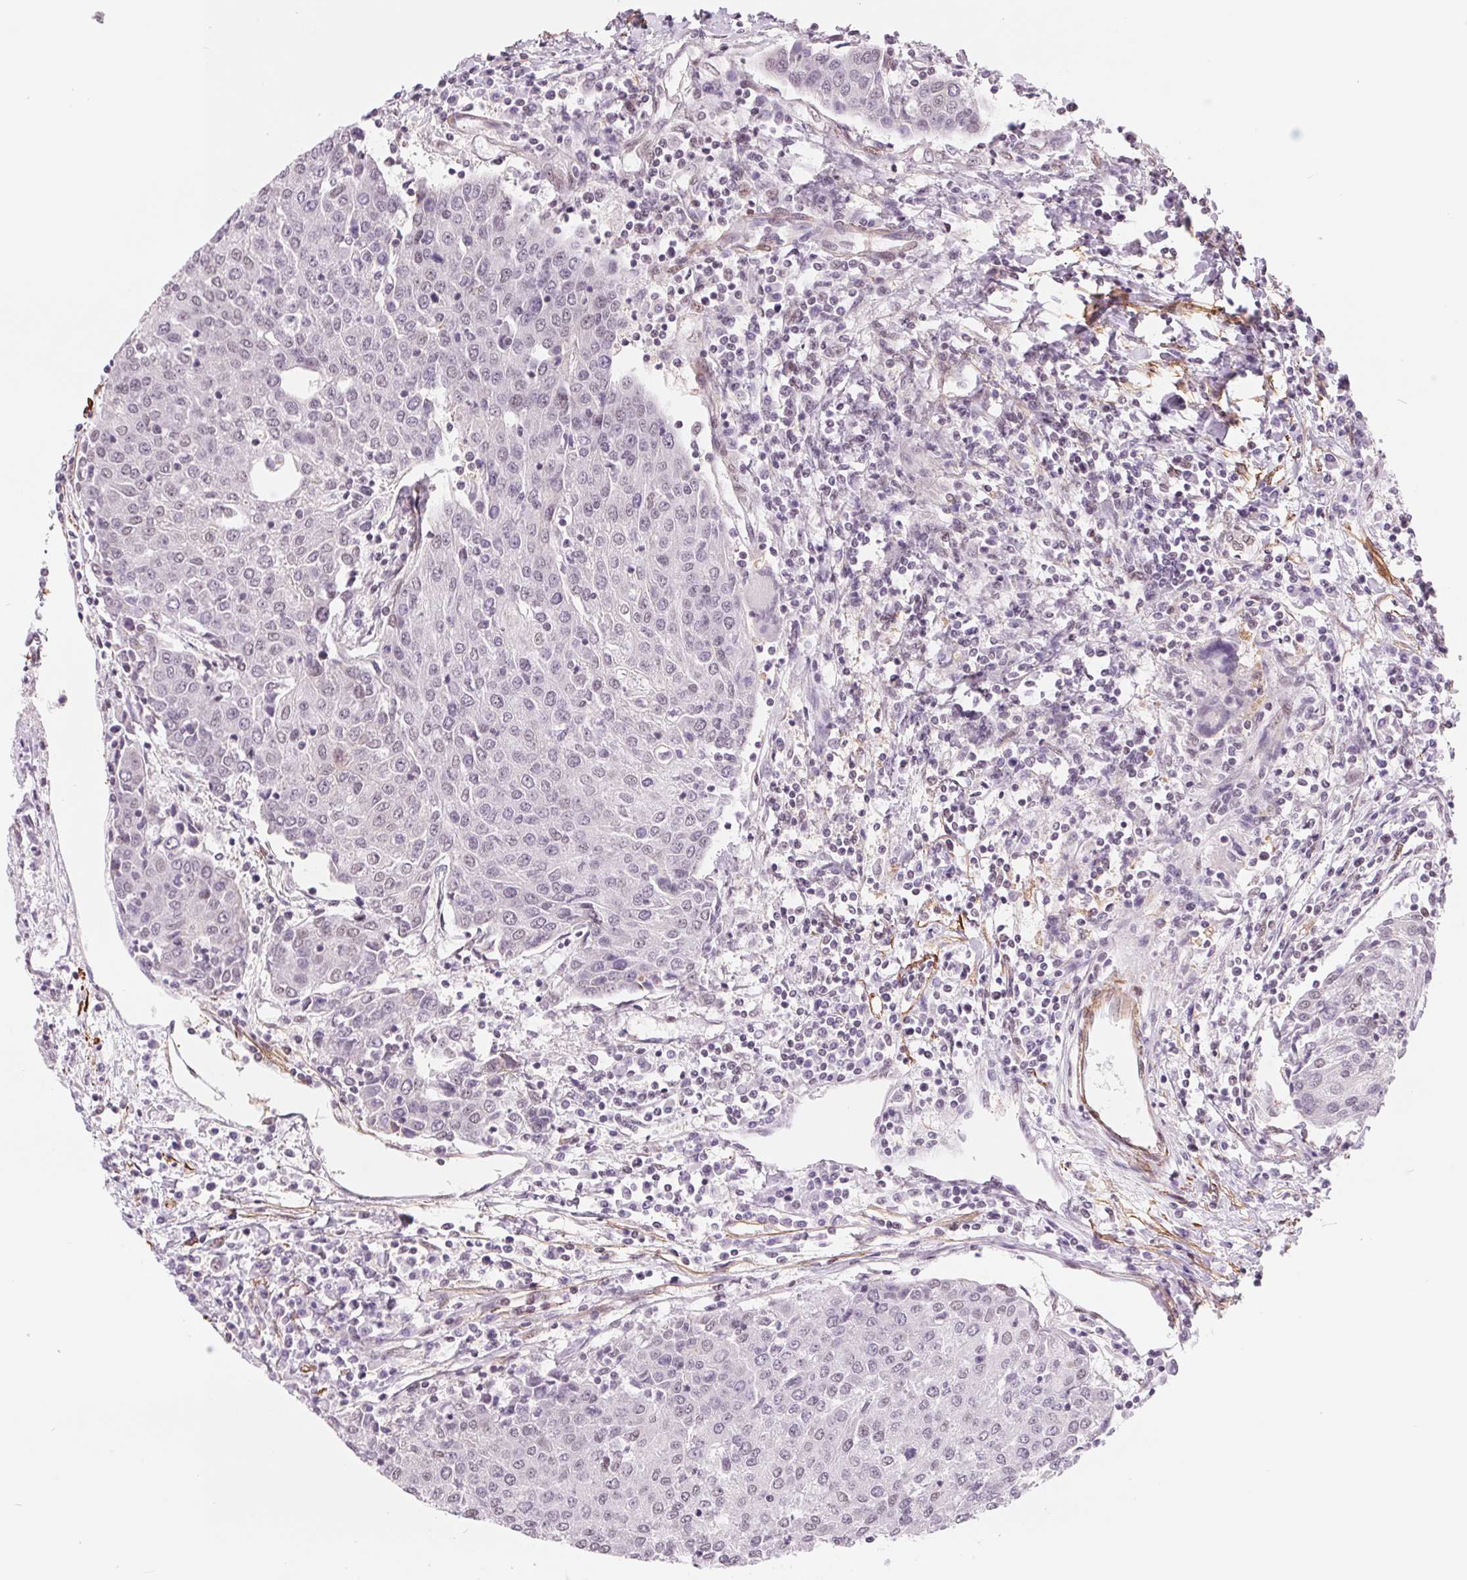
{"staining": {"intensity": "negative", "quantity": "none", "location": "none"}, "tissue": "urothelial cancer", "cell_type": "Tumor cells", "image_type": "cancer", "snomed": [{"axis": "morphology", "description": "Urothelial carcinoma, High grade"}, {"axis": "topography", "description": "Urinary bladder"}], "caption": "This image is of urothelial cancer stained with immunohistochemistry (IHC) to label a protein in brown with the nuclei are counter-stained blue. There is no staining in tumor cells. Nuclei are stained in blue.", "gene": "BCAT1", "patient": {"sex": "female", "age": 85}}